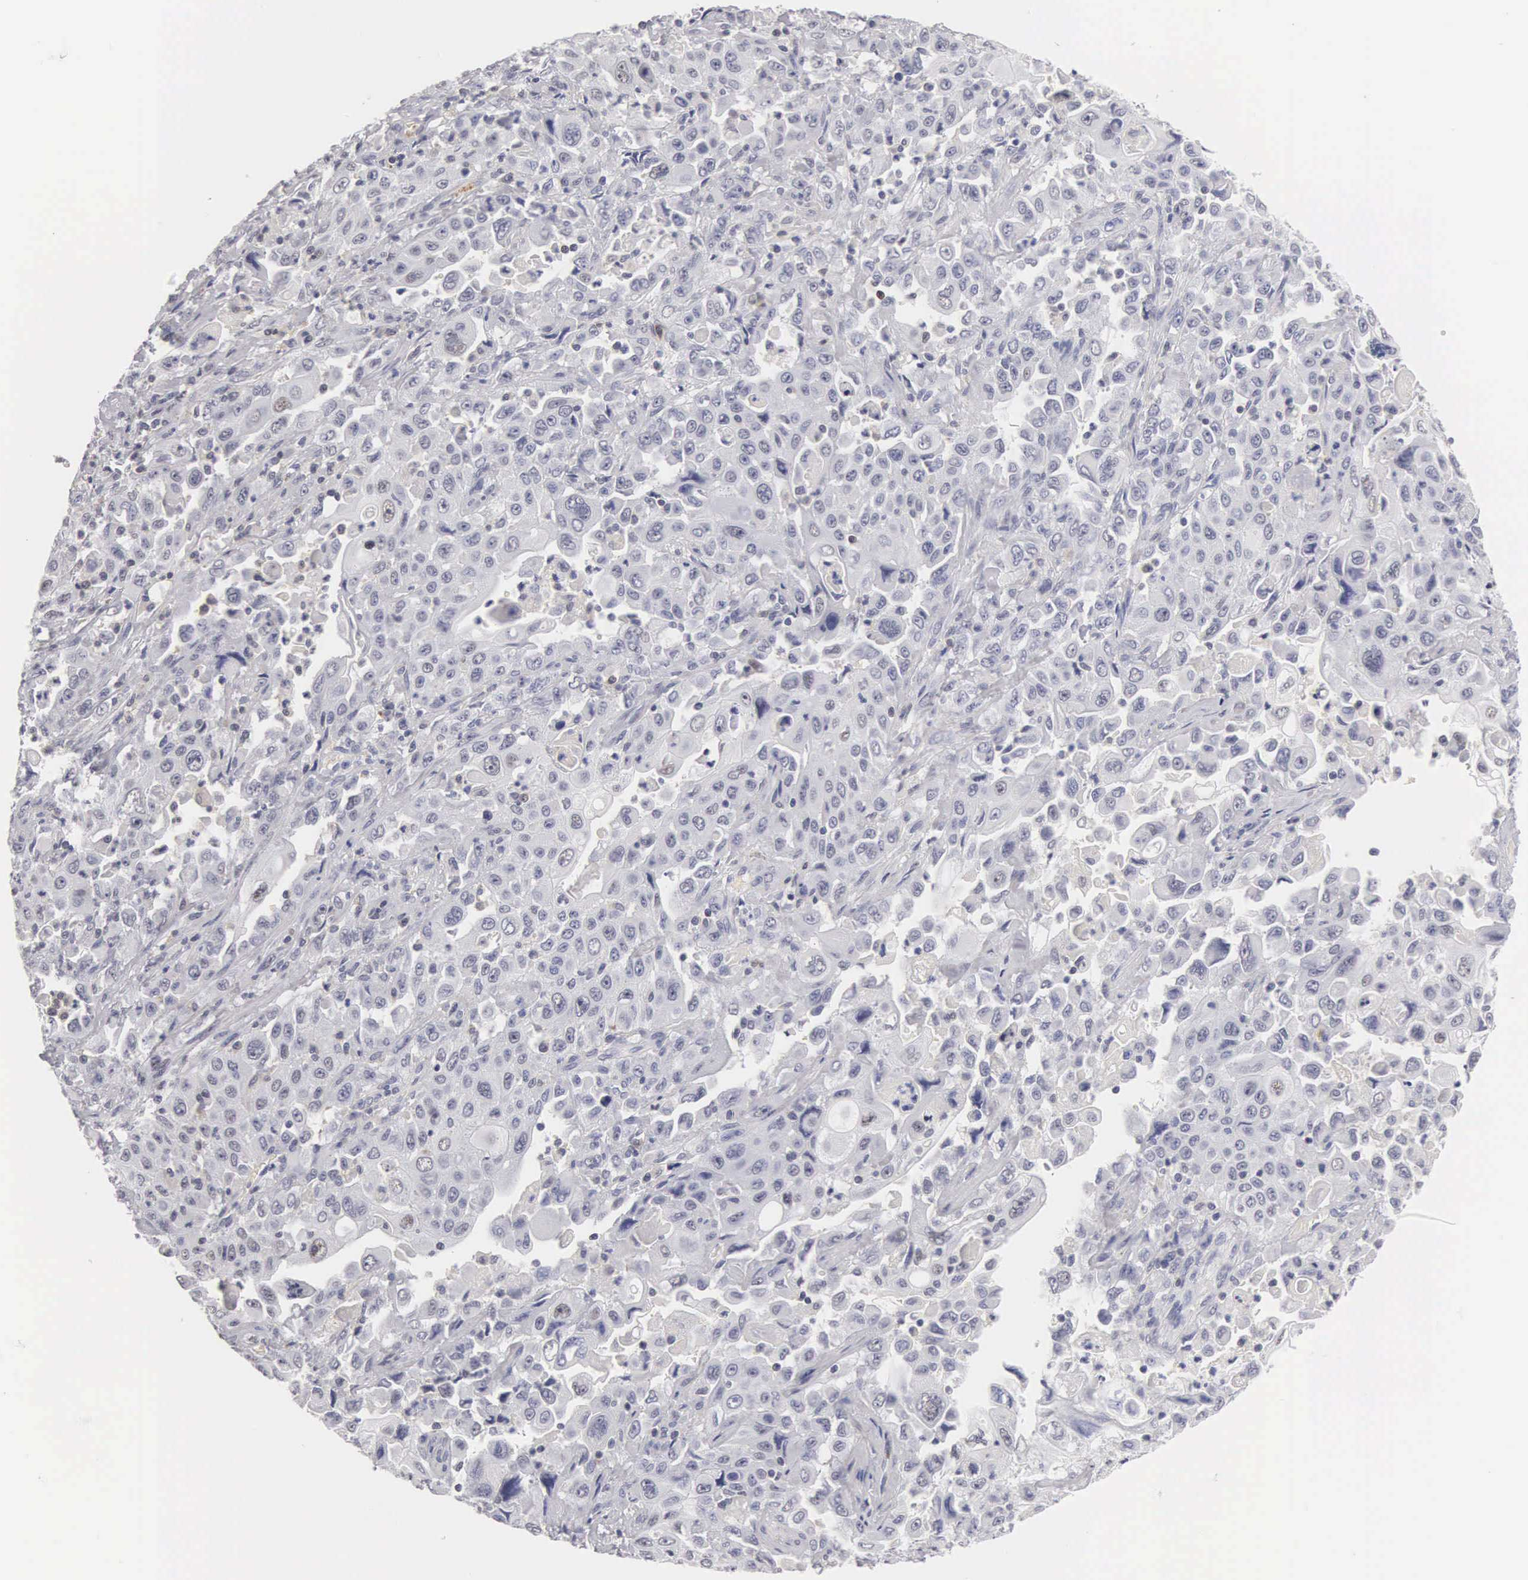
{"staining": {"intensity": "negative", "quantity": "none", "location": "none"}, "tissue": "pancreatic cancer", "cell_type": "Tumor cells", "image_type": "cancer", "snomed": [{"axis": "morphology", "description": "Adenocarcinoma, NOS"}, {"axis": "topography", "description": "Pancreas"}], "caption": "A photomicrograph of human pancreatic adenocarcinoma is negative for staining in tumor cells.", "gene": "FAM47A", "patient": {"sex": "male", "age": 70}}